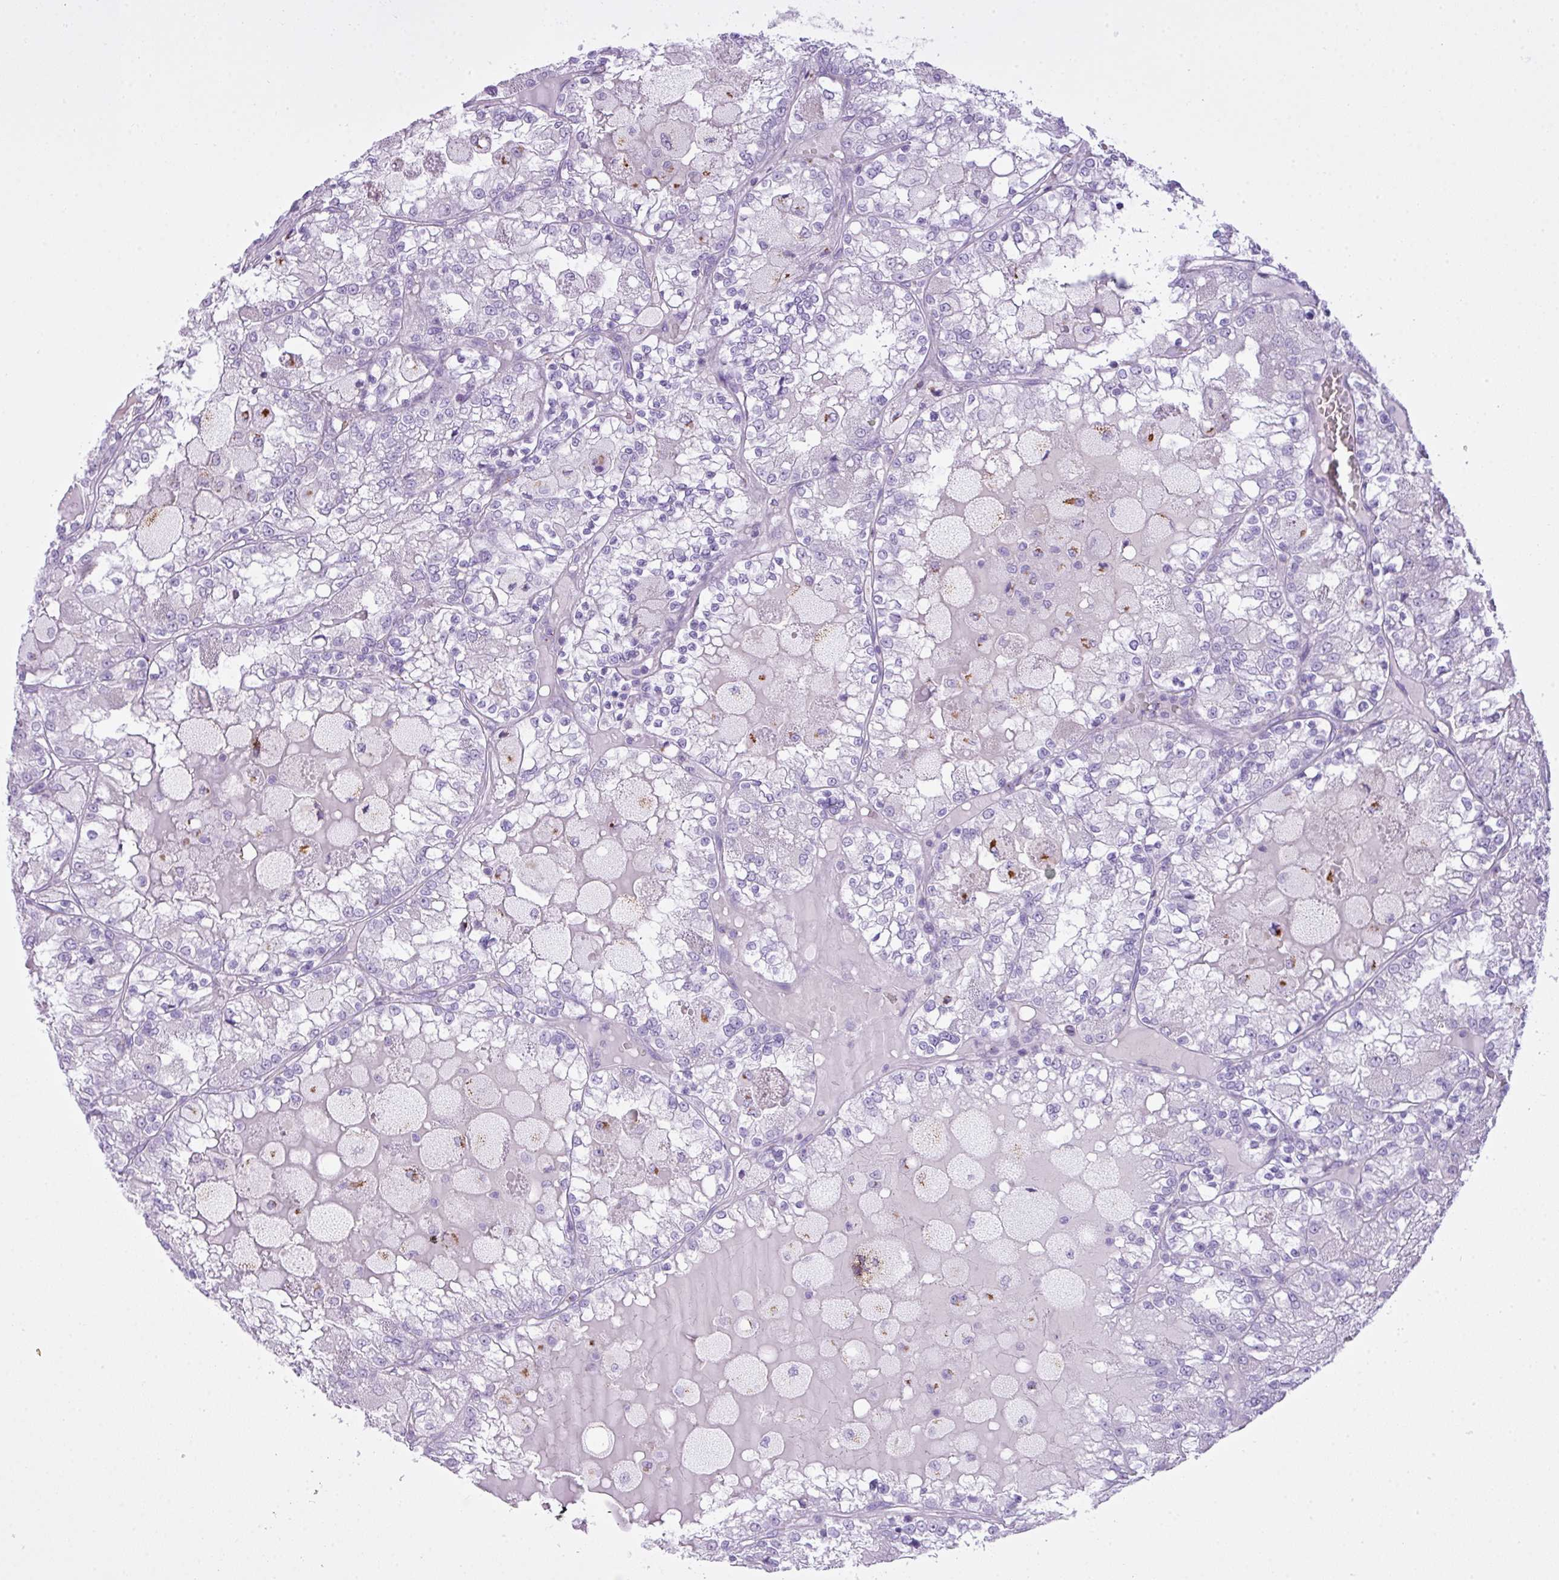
{"staining": {"intensity": "negative", "quantity": "none", "location": "none"}, "tissue": "renal cancer", "cell_type": "Tumor cells", "image_type": "cancer", "snomed": [{"axis": "morphology", "description": "Adenocarcinoma, NOS"}, {"axis": "topography", "description": "Kidney"}], "caption": "Human renal adenocarcinoma stained for a protein using immunohistochemistry (IHC) demonstrates no staining in tumor cells.", "gene": "FAM43A", "patient": {"sex": "female", "age": 56}}